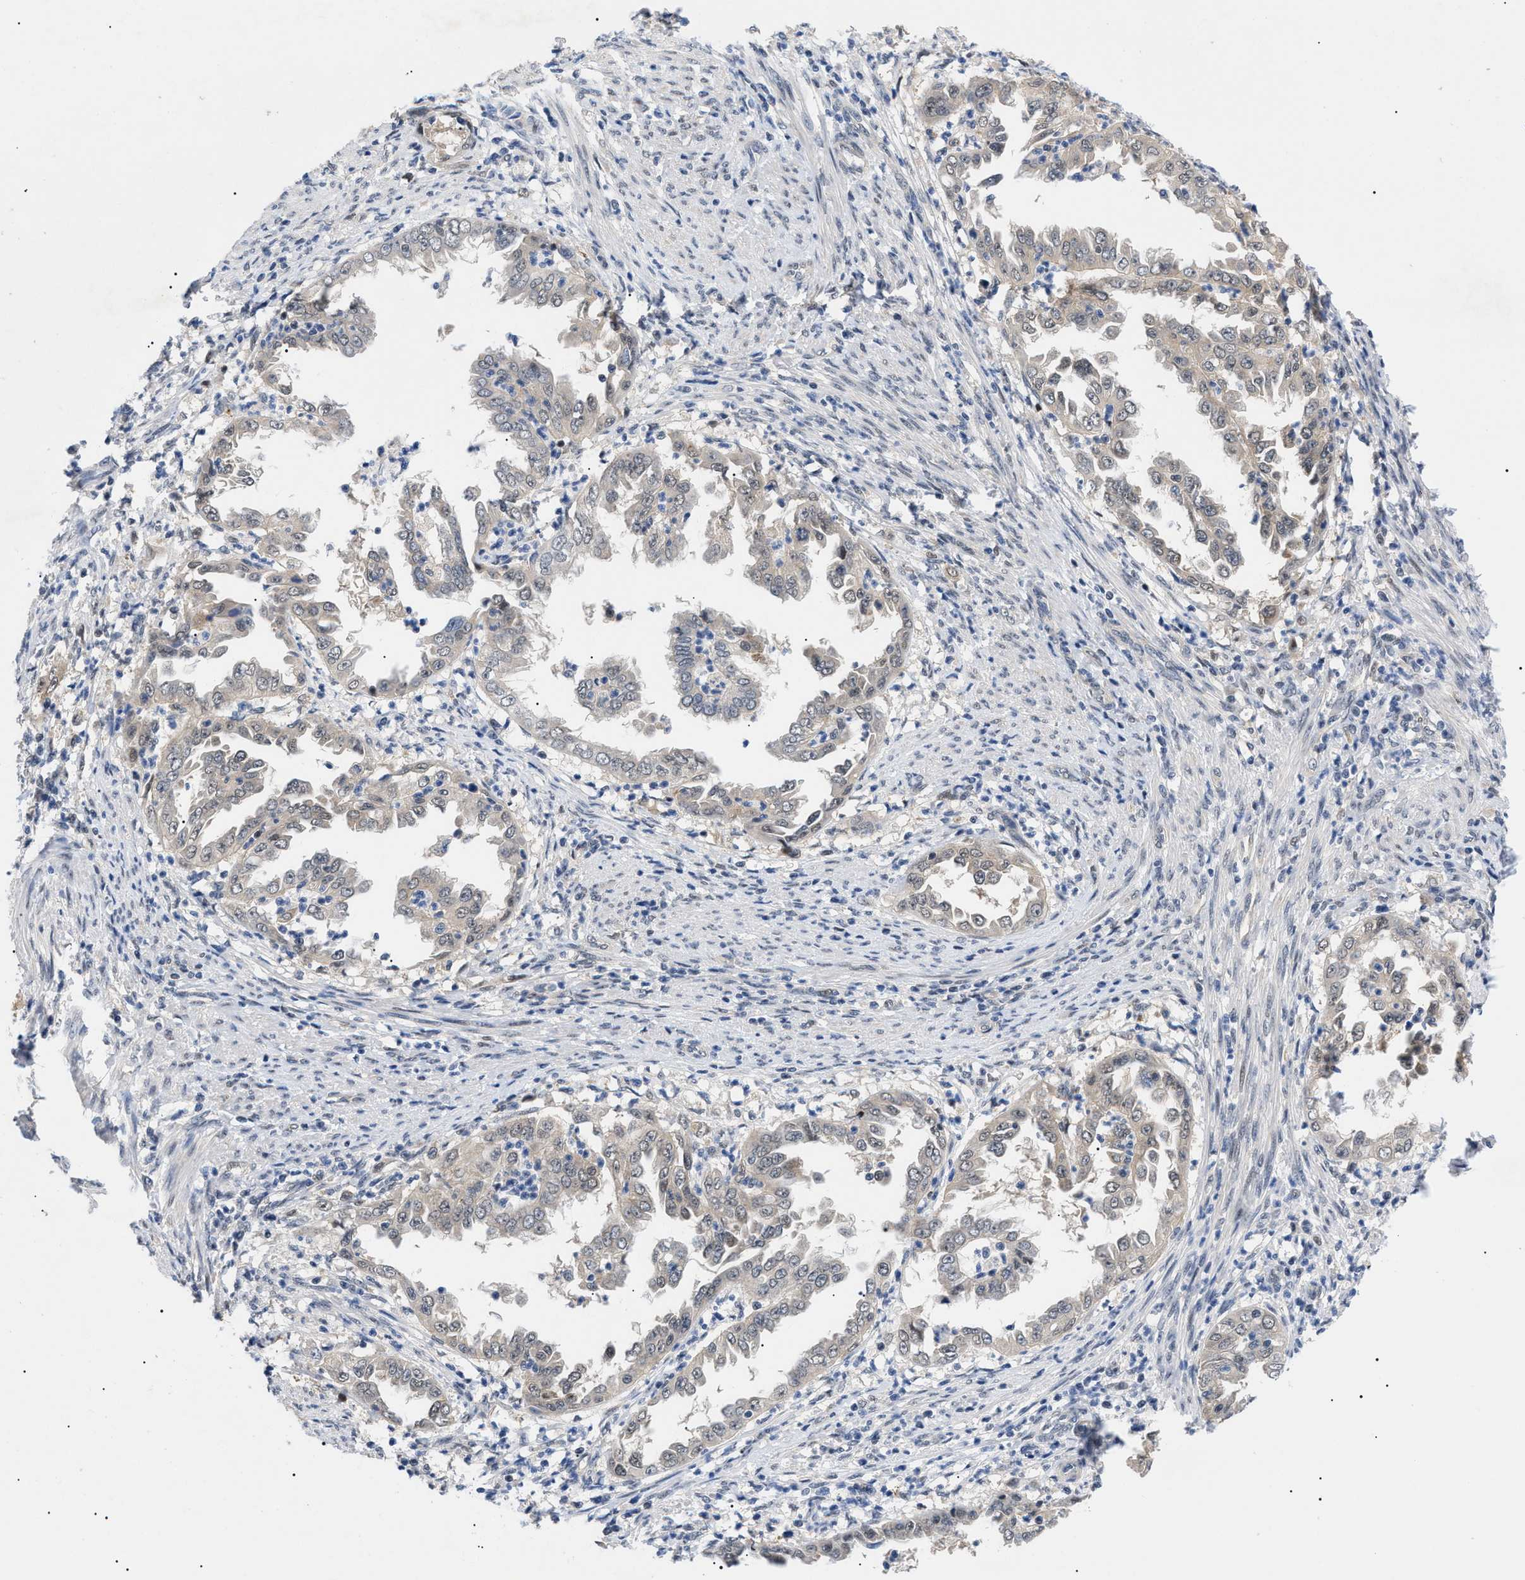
{"staining": {"intensity": "weak", "quantity": ">75%", "location": "cytoplasmic/membranous,nuclear"}, "tissue": "endometrial cancer", "cell_type": "Tumor cells", "image_type": "cancer", "snomed": [{"axis": "morphology", "description": "Adenocarcinoma, NOS"}, {"axis": "topography", "description": "Endometrium"}], "caption": "Immunohistochemical staining of human endometrial cancer shows low levels of weak cytoplasmic/membranous and nuclear positivity in about >75% of tumor cells.", "gene": "GARRE1", "patient": {"sex": "female", "age": 85}}